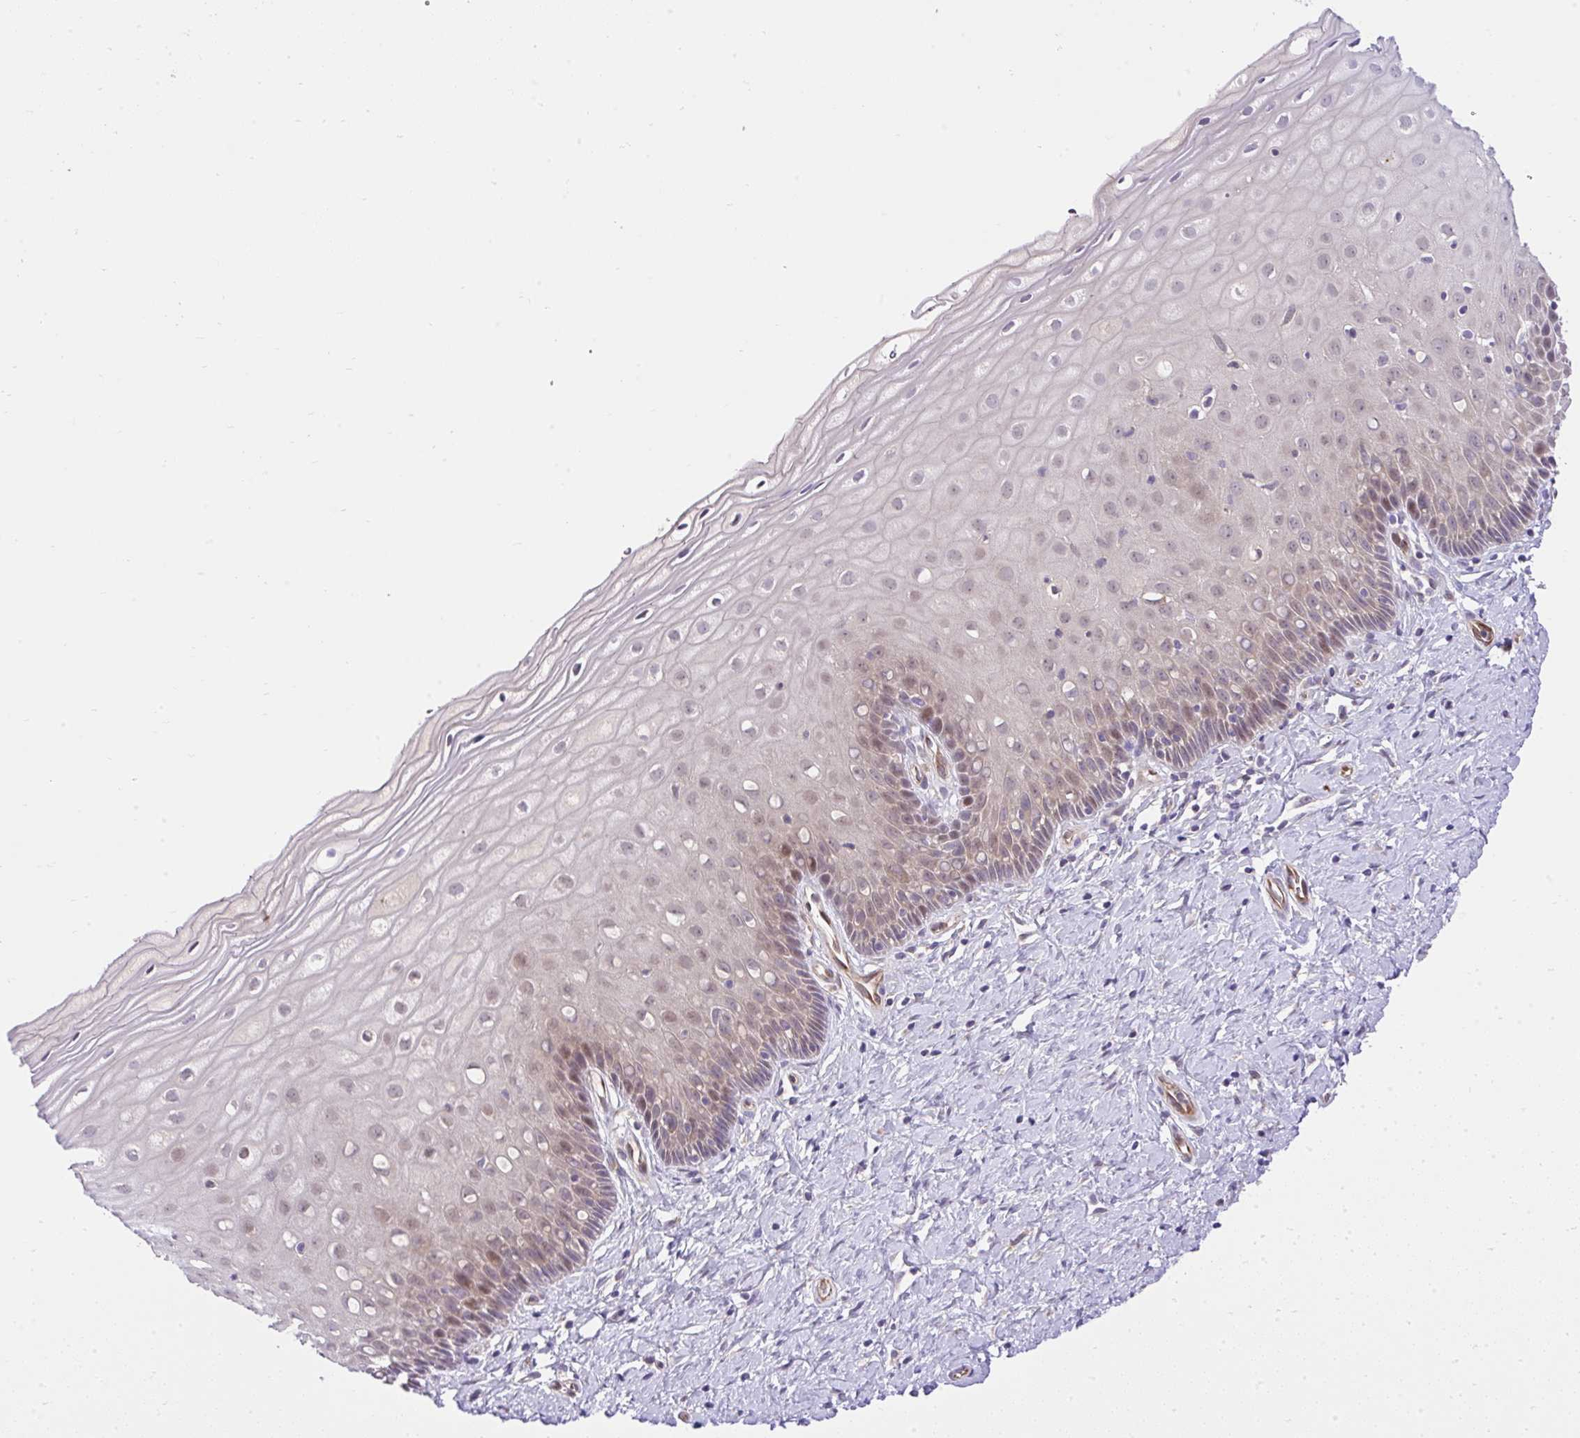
{"staining": {"intensity": "negative", "quantity": "none", "location": "none"}, "tissue": "cervix", "cell_type": "Glandular cells", "image_type": "normal", "snomed": [{"axis": "morphology", "description": "Normal tissue, NOS"}, {"axis": "topography", "description": "Cervix"}], "caption": "A histopathology image of cervix stained for a protein exhibits no brown staining in glandular cells. (DAB IHC with hematoxylin counter stain).", "gene": "CHIA", "patient": {"sex": "female", "age": 37}}